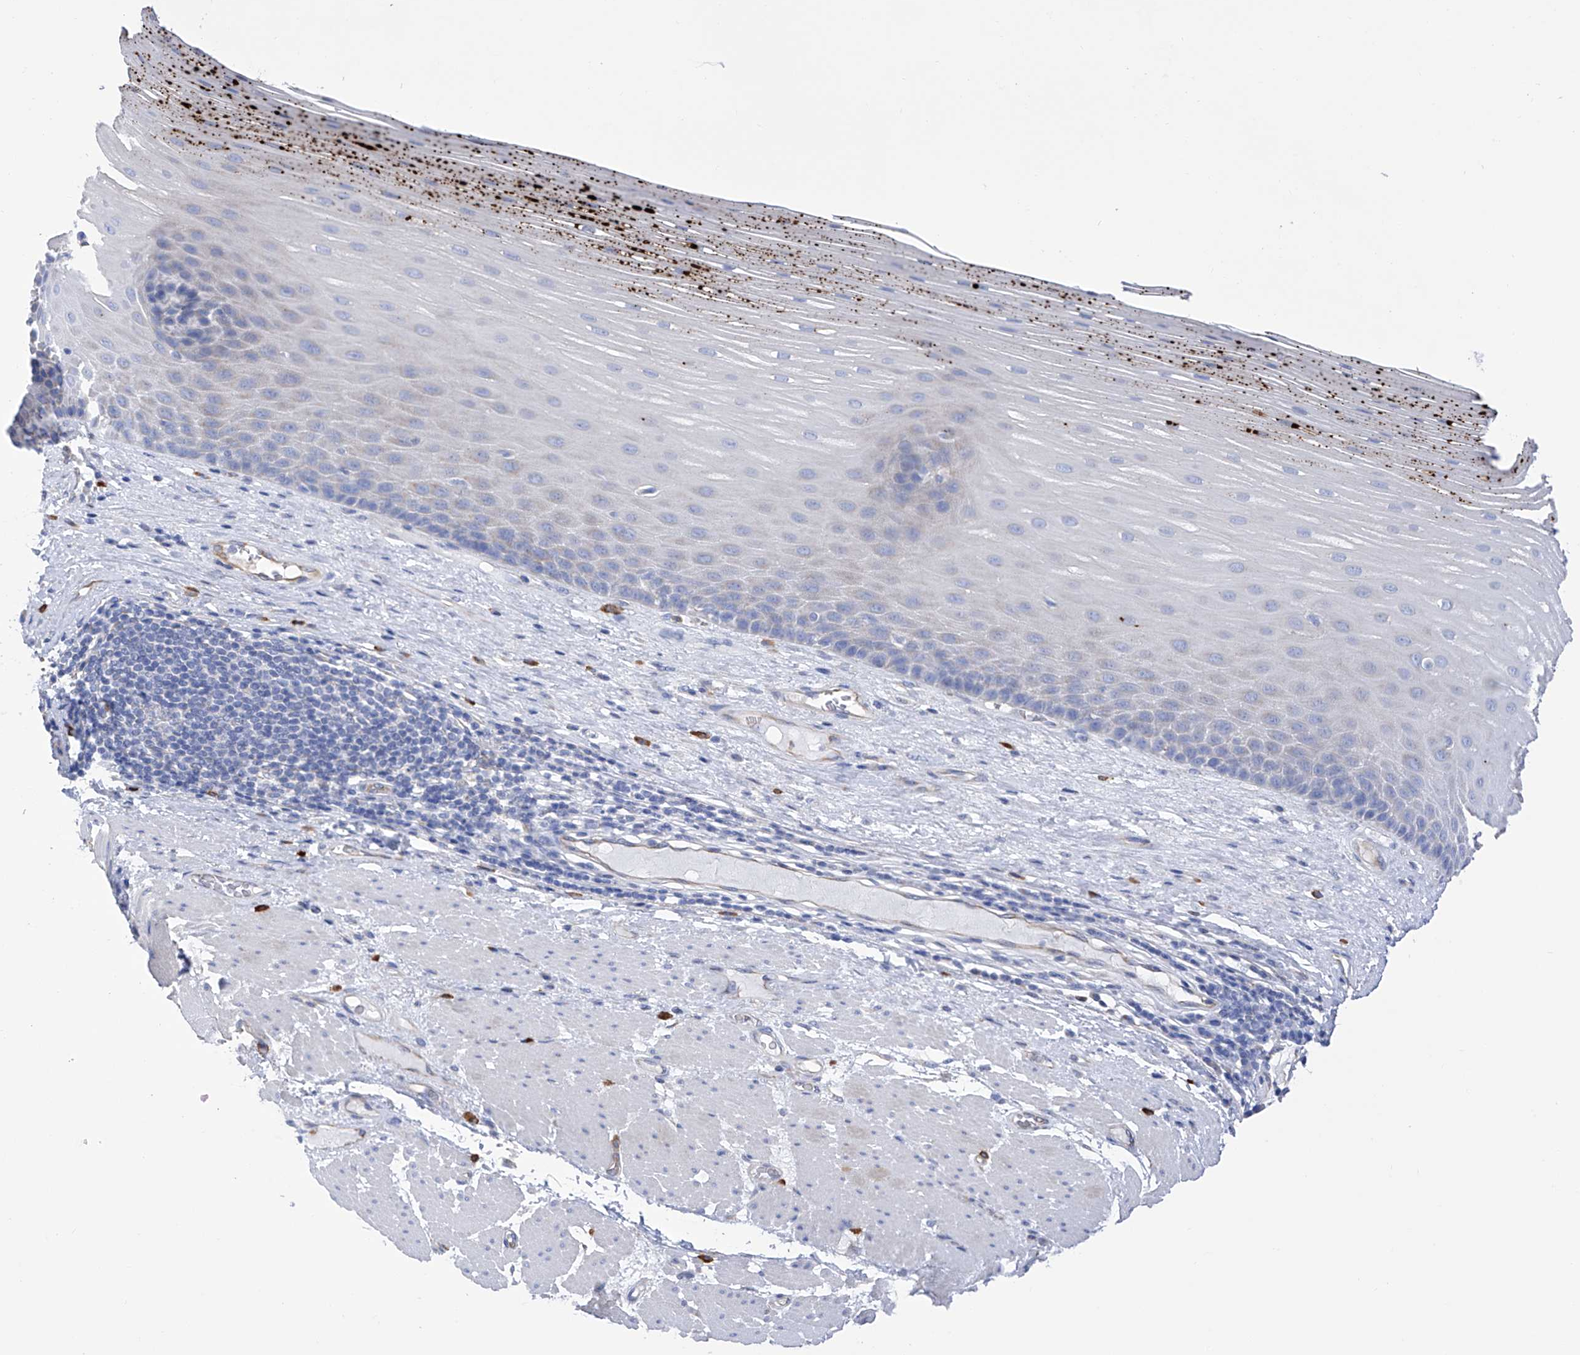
{"staining": {"intensity": "strong", "quantity": "<25%", "location": "cytoplasmic/membranous"}, "tissue": "esophagus", "cell_type": "Squamous epithelial cells", "image_type": "normal", "snomed": [{"axis": "morphology", "description": "Normal tissue, NOS"}, {"axis": "topography", "description": "Esophagus"}], "caption": "Protein staining demonstrates strong cytoplasmic/membranous expression in approximately <25% of squamous epithelial cells in unremarkable esophagus.", "gene": "FLG", "patient": {"sex": "male", "age": 62}}